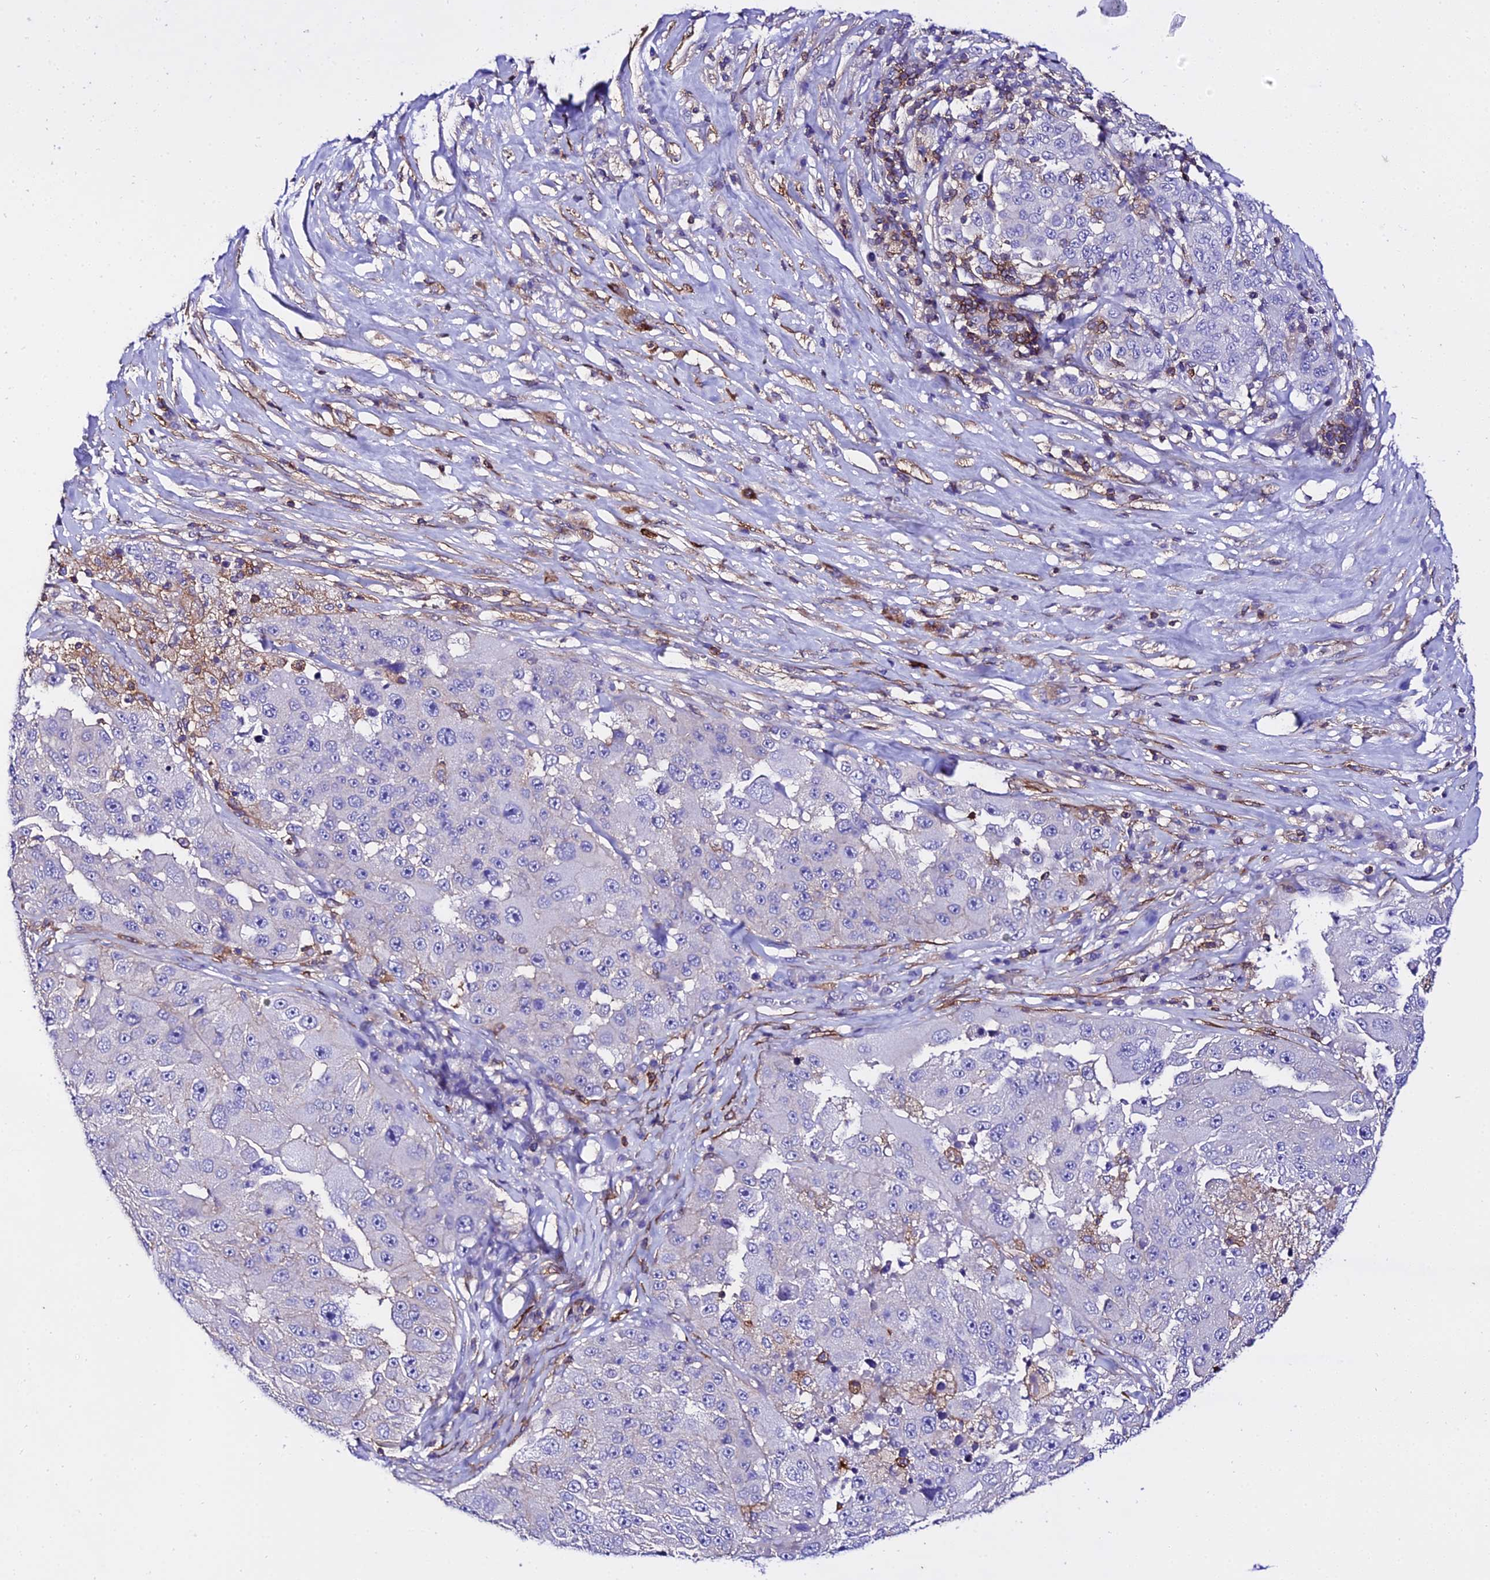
{"staining": {"intensity": "negative", "quantity": "none", "location": "none"}, "tissue": "melanoma", "cell_type": "Tumor cells", "image_type": "cancer", "snomed": [{"axis": "morphology", "description": "Malignant melanoma, Metastatic site"}, {"axis": "topography", "description": "Lymph node"}], "caption": "DAB immunohistochemical staining of human malignant melanoma (metastatic site) shows no significant staining in tumor cells.", "gene": "CSRP1", "patient": {"sex": "male", "age": 62}}